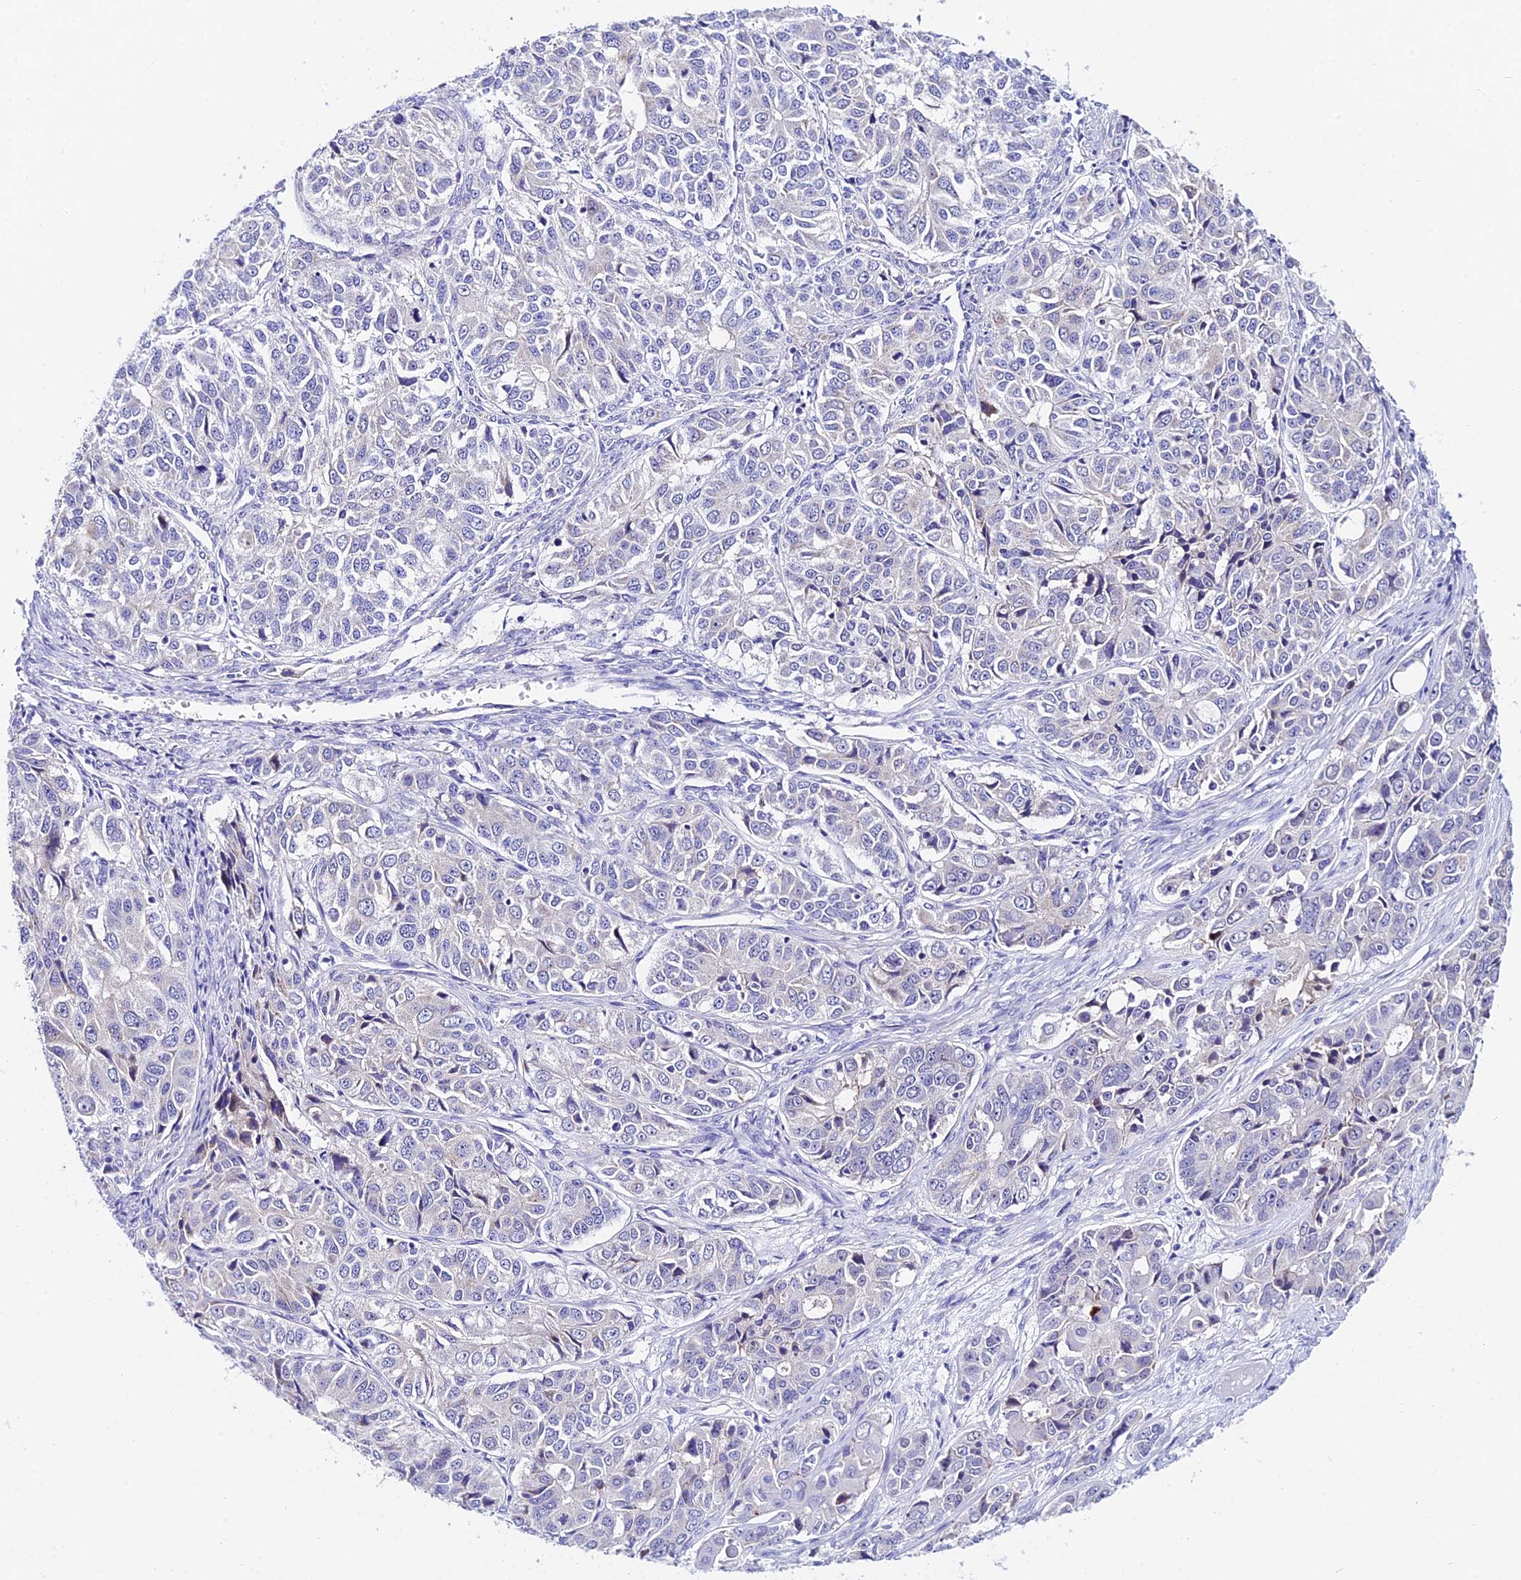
{"staining": {"intensity": "negative", "quantity": "none", "location": "none"}, "tissue": "ovarian cancer", "cell_type": "Tumor cells", "image_type": "cancer", "snomed": [{"axis": "morphology", "description": "Carcinoma, endometroid"}, {"axis": "topography", "description": "Ovary"}], "caption": "This is an IHC photomicrograph of human ovarian cancer. There is no positivity in tumor cells.", "gene": "CEP41", "patient": {"sex": "female", "age": 51}}